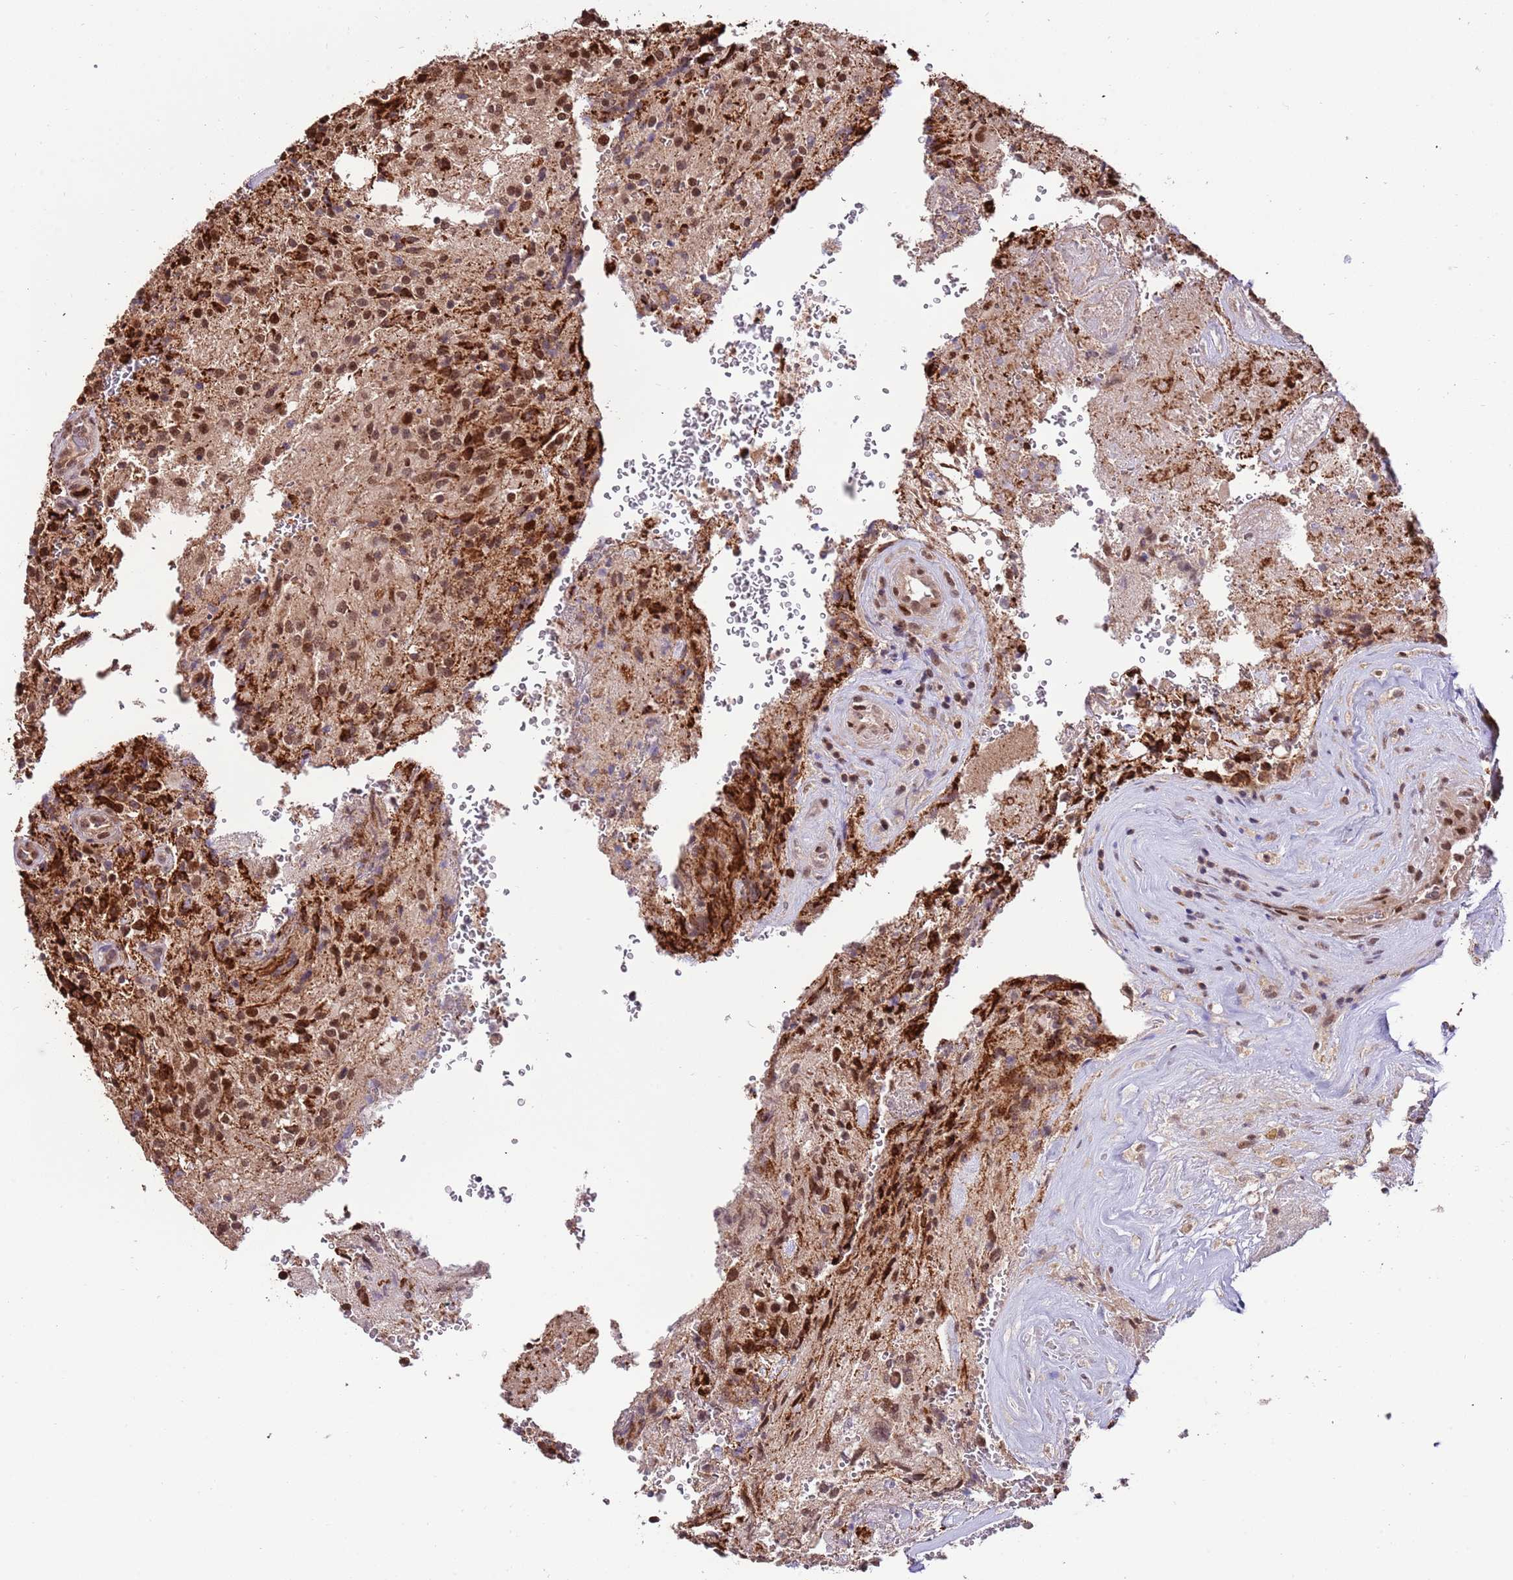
{"staining": {"intensity": "strong", "quantity": ">75%", "location": "nuclear"}, "tissue": "glioma", "cell_type": "Tumor cells", "image_type": "cancer", "snomed": [{"axis": "morphology", "description": "Normal tissue, NOS"}, {"axis": "morphology", "description": "Glioma, malignant, High grade"}, {"axis": "topography", "description": "Cerebral cortex"}], "caption": "Malignant high-grade glioma stained for a protein (brown) demonstrates strong nuclear positive staining in approximately >75% of tumor cells.", "gene": "RIF1", "patient": {"sex": "male", "age": 56}}